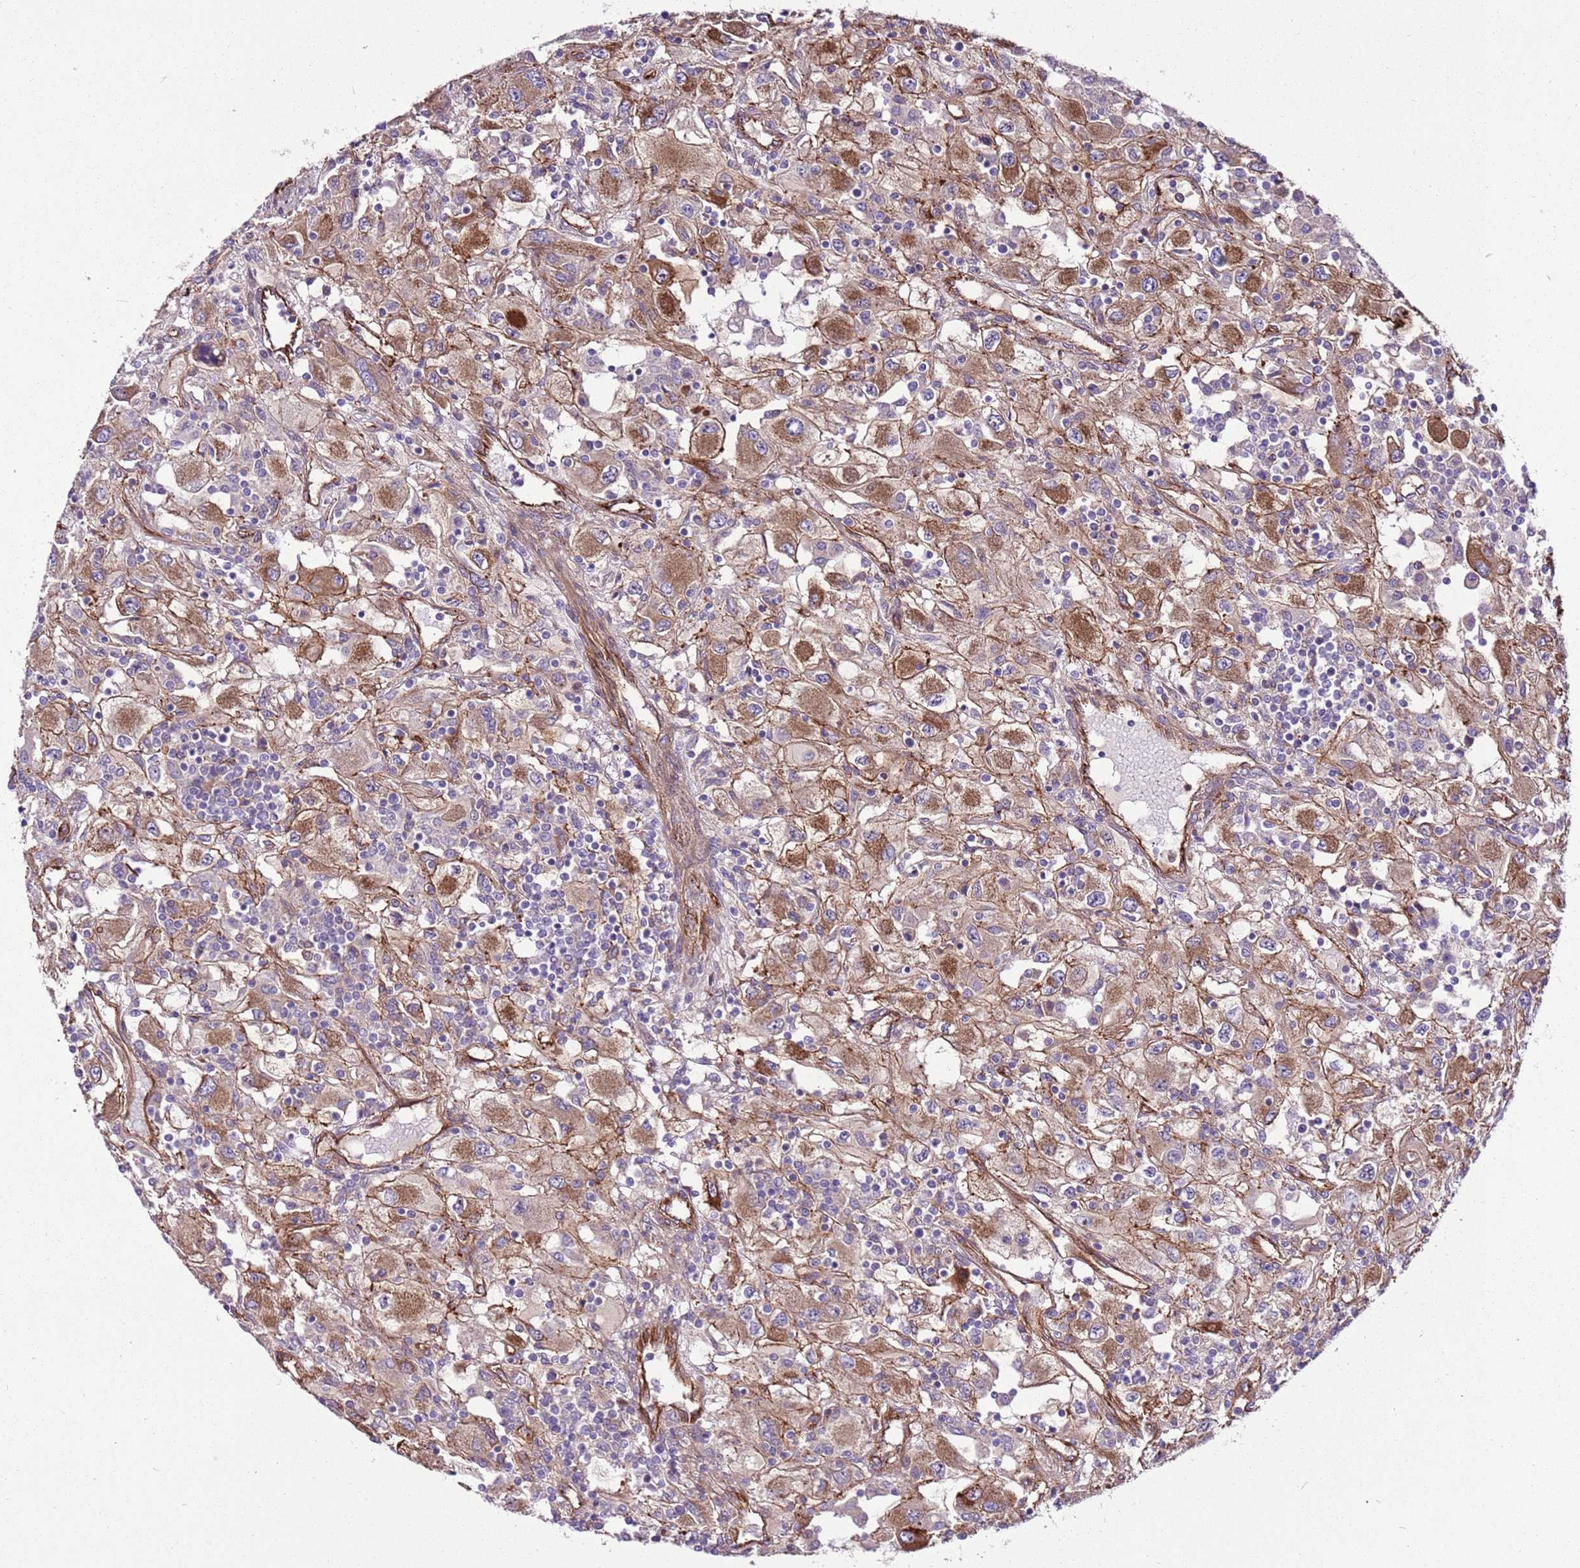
{"staining": {"intensity": "moderate", "quantity": ">75%", "location": "cytoplasmic/membranous"}, "tissue": "renal cancer", "cell_type": "Tumor cells", "image_type": "cancer", "snomed": [{"axis": "morphology", "description": "Adenocarcinoma, NOS"}, {"axis": "topography", "description": "Kidney"}], "caption": "Tumor cells reveal medium levels of moderate cytoplasmic/membranous expression in approximately >75% of cells in human adenocarcinoma (renal).", "gene": "ZNF827", "patient": {"sex": "female", "age": 67}}